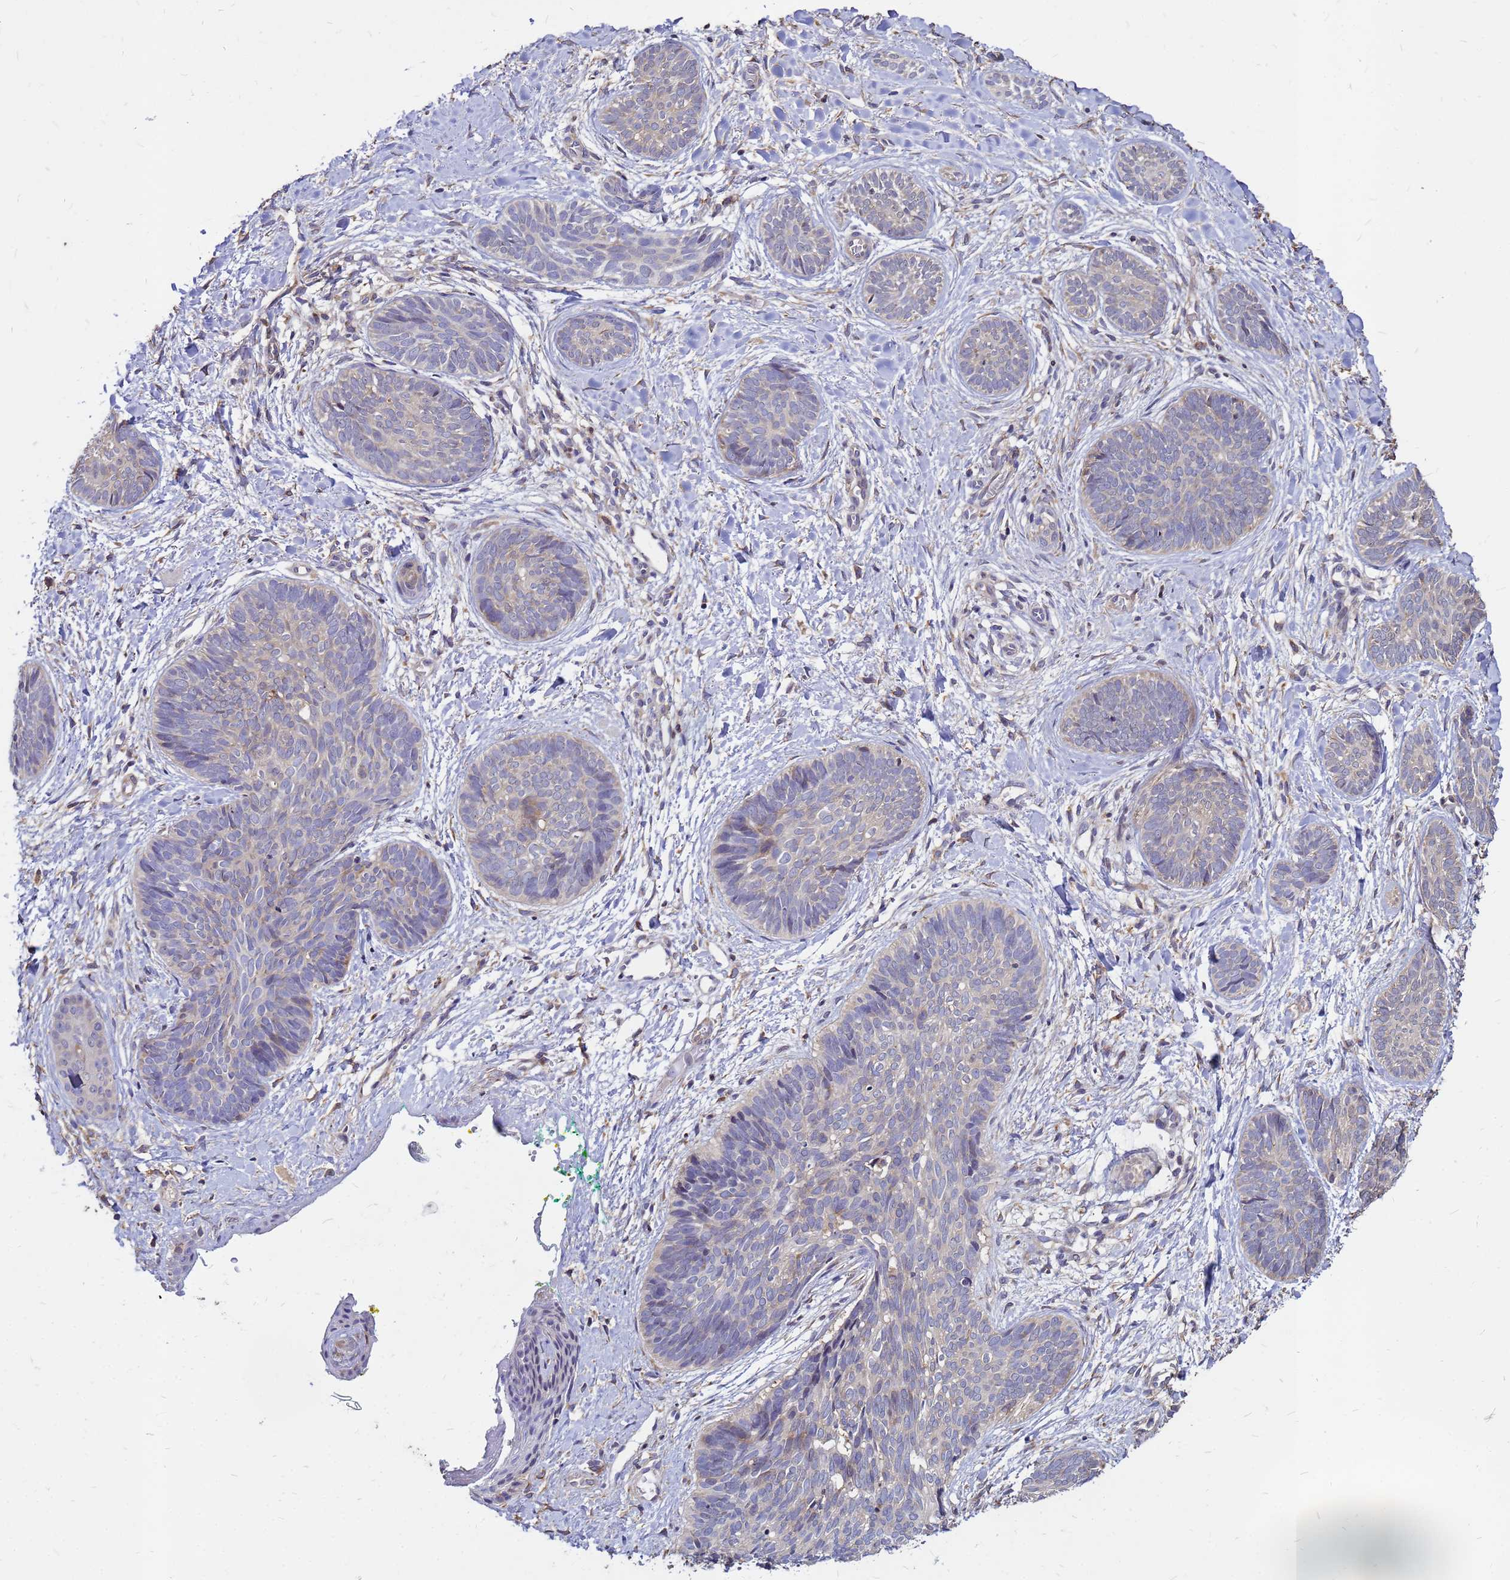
{"staining": {"intensity": "negative", "quantity": "none", "location": "none"}, "tissue": "skin cancer", "cell_type": "Tumor cells", "image_type": "cancer", "snomed": [{"axis": "morphology", "description": "Basal cell carcinoma"}, {"axis": "topography", "description": "Skin"}], "caption": "High power microscopy photomicrograph of an IHC image of skin cancer (basal cell carcinoma), revealing no significant staining in tumor cells. (Stains: DAB (3,3'-diaminobenzidine) IHC with hematoxylin counter stain, Microscopy: brightfield microscopy at high magnification).", "gene": "MOB2", "patient": {"sex": "female", "age": 81}}